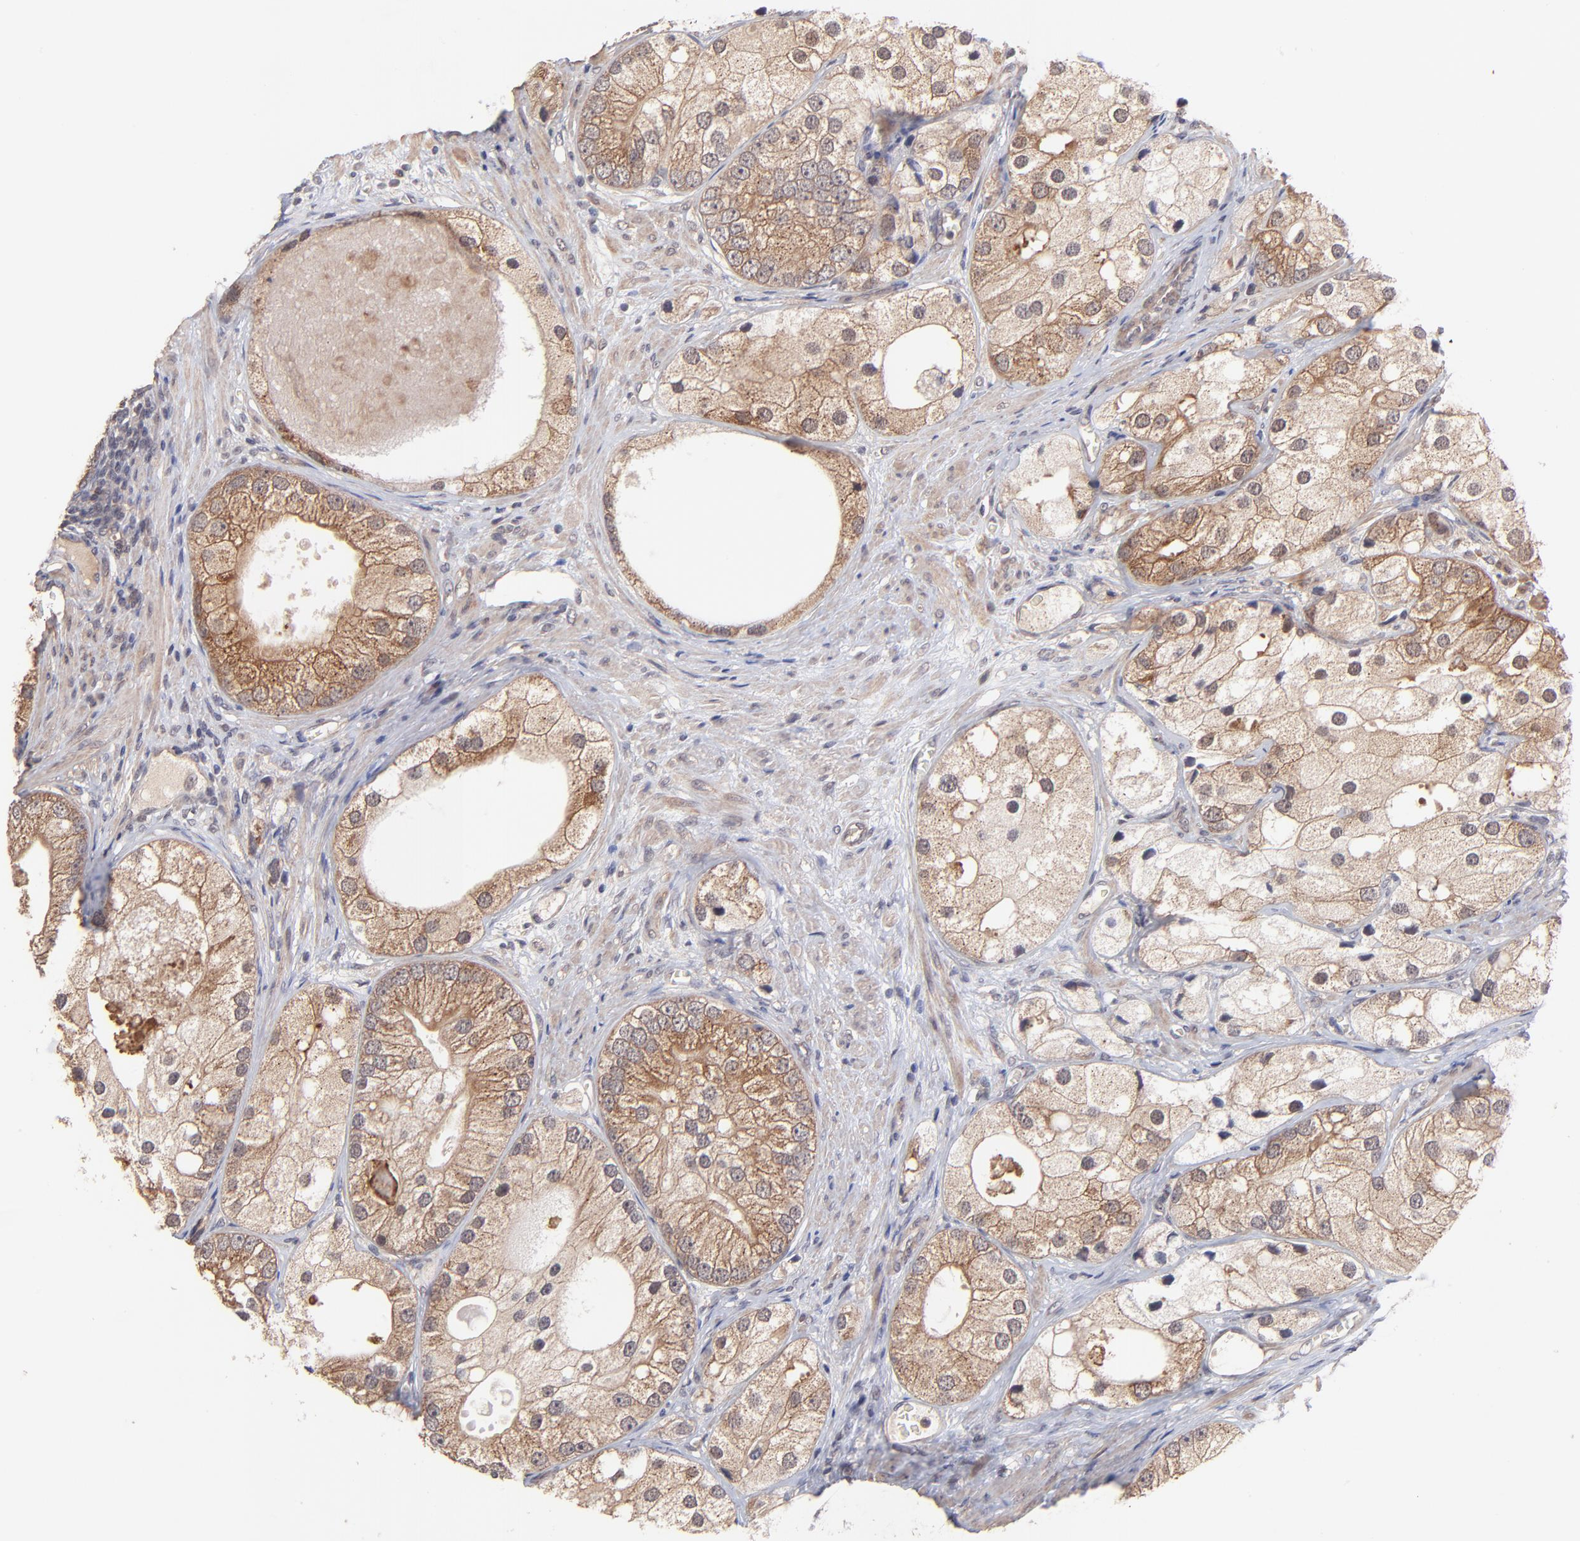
{"staining": {"intensity": "moderate", "quantity": ">75%", "location": "cytoplasmic/membranous"}, "tissue": "prostate cancer", "cell_type": "Tumor cells", "image_type": "cancer", "snomed": [{"axis": "morphology", "description": "Adenocarcinoma, Low grade"}, {"axis": "topography", "description": "Prostate"}], "caption": "Low-grade adenocarcinoma (prostate) stained with a protein marker reveals moderate staining in tumor cells.", "gene": "BAIAP2L2", "patient": {"sex": "male", "age": 69}}